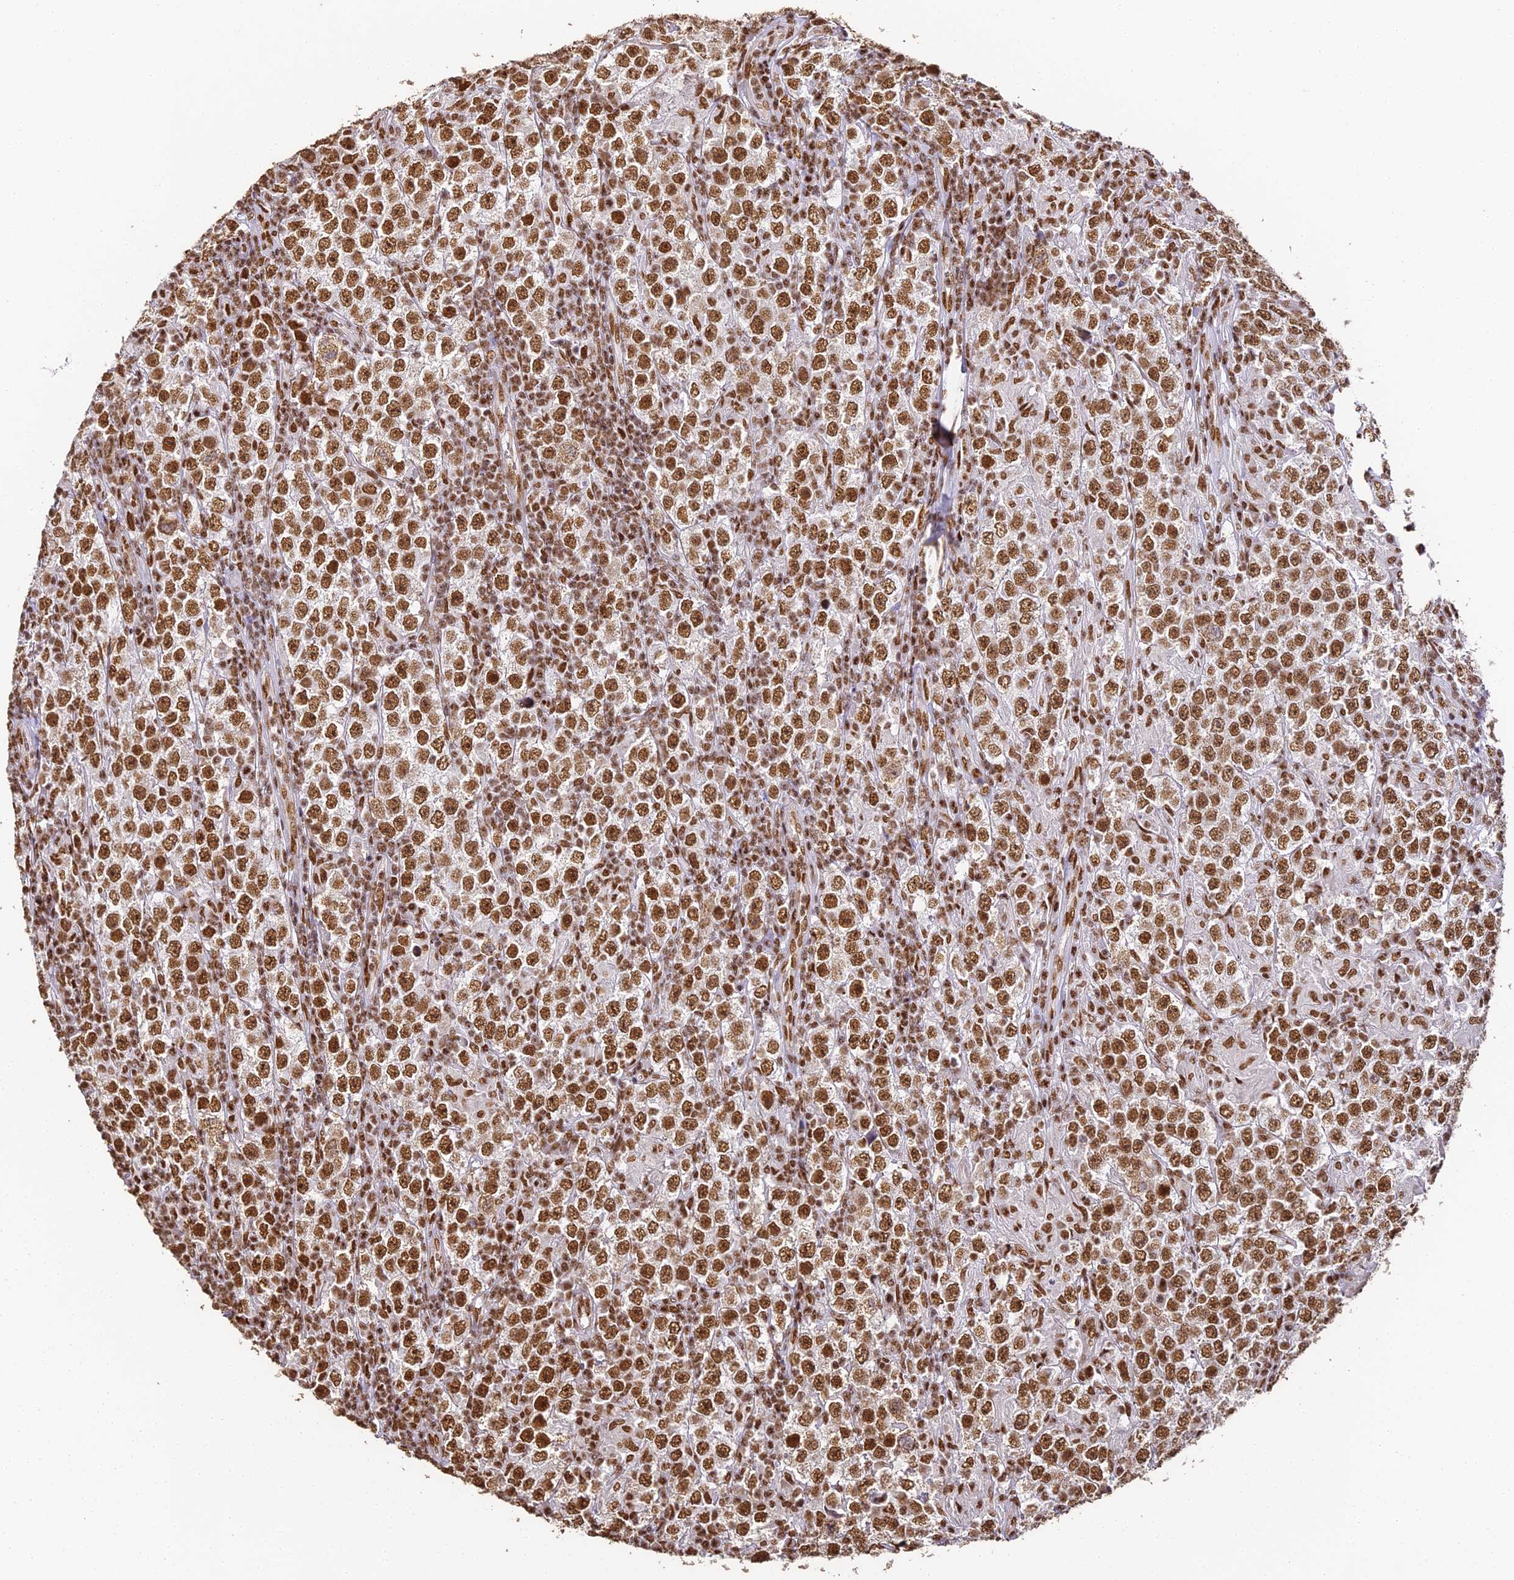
{"staining": {"intensity": "strong", "quantity": ">75%", "location": "nuclear"}, "tissue": "testis cancer", "cell_type": "Tumor cells", "image_type": "cancer", "snomed": [{"axis": "morphology", "description": "Normal tissue, NOS"}, {"axis": "morphology", "description": "Urothelial carcinoma, High grade"}, {"axis": "morphology", "description": "Seminoma, NOS"}, {"axis": "morphology", "description": "Carcinoma, Embryonal, NOS"}, {"axis": "topography", "description": "Urinary bladder"}, {"axis": "topography", "description": "Testis"}], "caption": "Human embryonal carcinoma (testis) stained with a protein marker displays strong staining in tumor cells.", "gene": "HNRNPA1", "patient": {"sex": "male", "age": 41}}